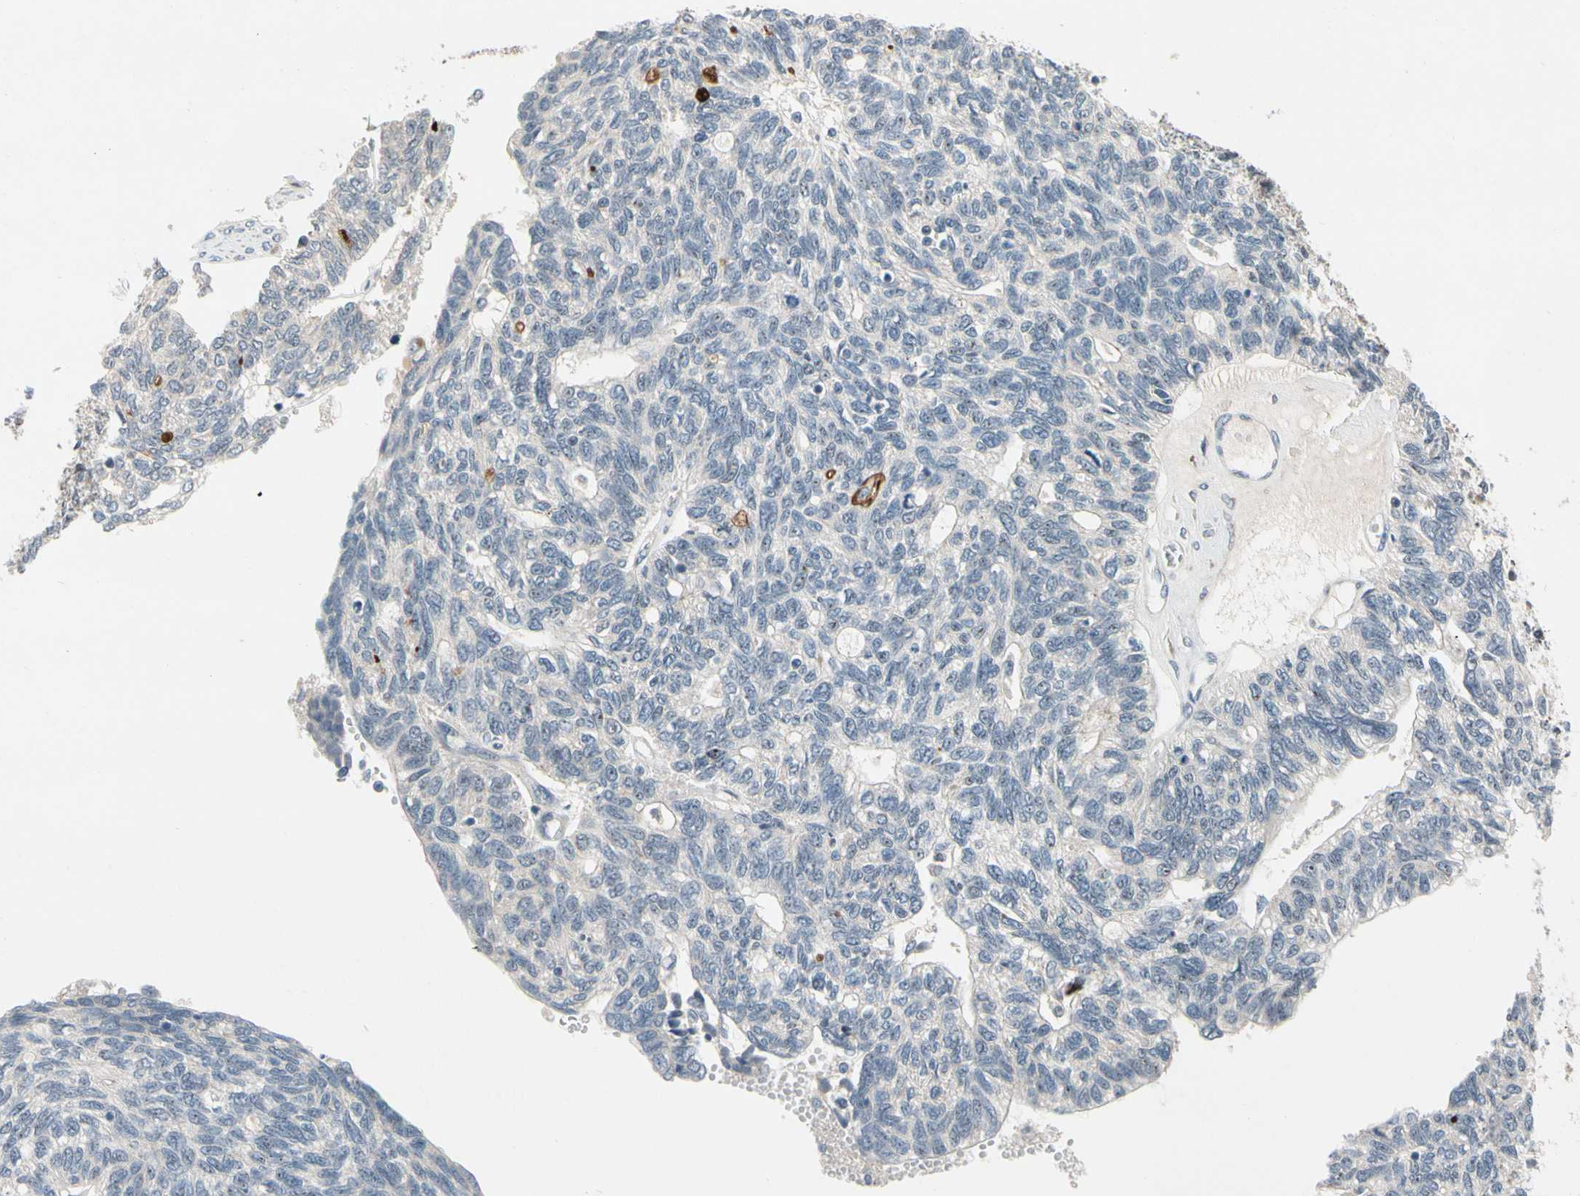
{"staining": {"intensity": "negative", "quantity": "none", "location": "none"}, "tissue": "ovarian cancer", "cell_type": "Tumor cells", "image_type": "cancer", "snomed": [{"axis": "morphology", "description": "Cystadenocarcinoma, serous, NOS"}, {"axis": "topography", "description": "Ovary"}], "caption": "Protein analysis of serous cystadenocarcinoma (ovarian) displays no significant positivity in tumor cells. The staining was performed using DAB to visualize the protein expression in brown, while the nuclei were stained in blue with hematoxylin (Magnification: 20x).", "gene": "SLC27A6", "patient": {"sex": "female", "age": 79}}